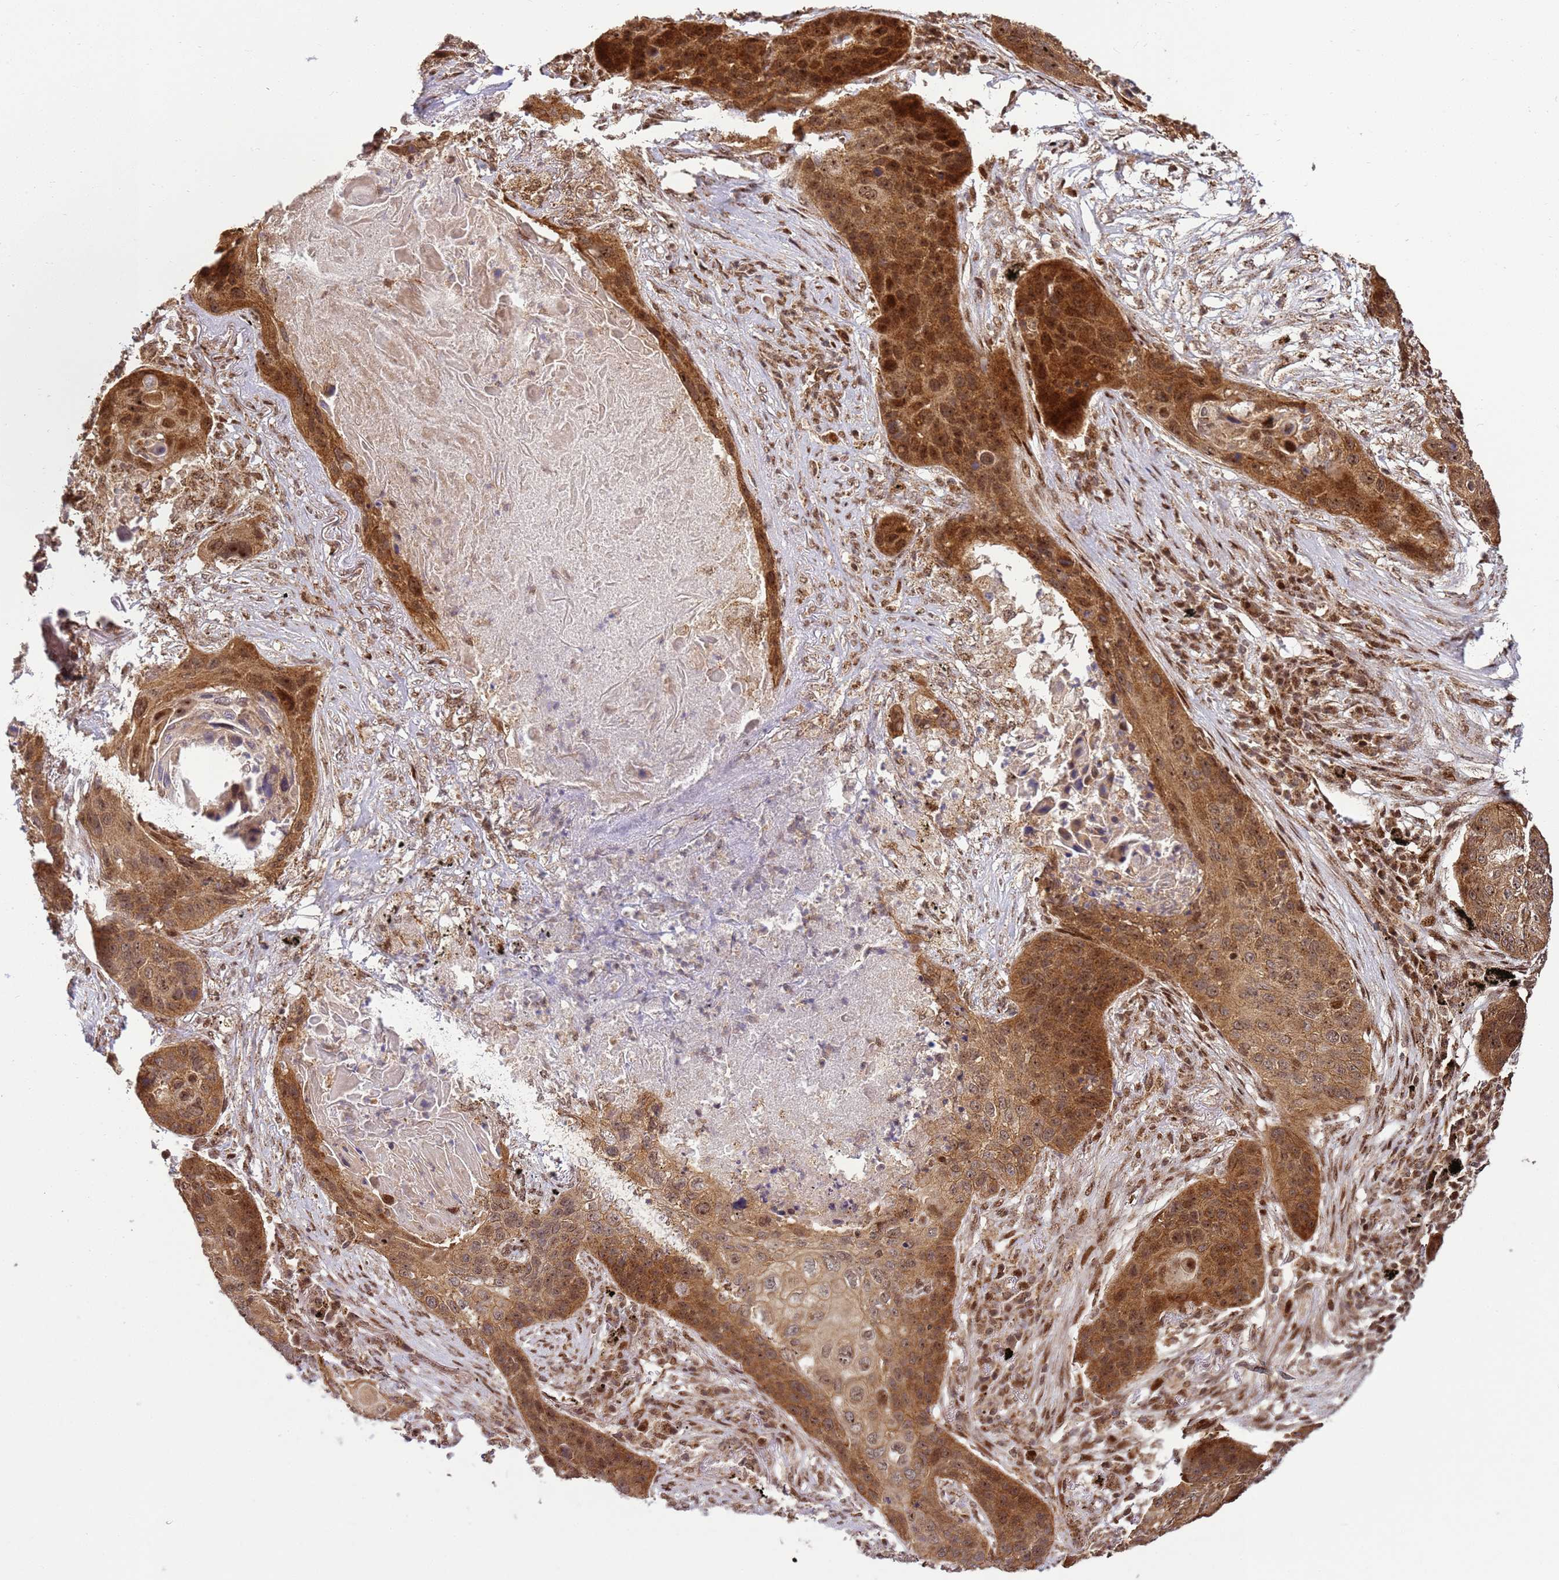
{"staining": {"intensity": "strong", "quantity": ">75%", "location": "cytoplasmic/membranous,nuclear"}, "tissue": "lung cancer", "cell_type": "Tumor cells", "image_type": "cancer", "snomed": [{"axis": "morphology", "description": "Squamous cell carcinoma, NOS"}, {"axis": "topography", "description": "Lung"}], "caption": "A histopathology image of human squamous cell carcinoma (lung) stained for a protein shows strong cytoplasmic/membranous and nuclear brown staining in tumor cells. (IHC, brightfield microscopy, high magnification).", "gene": "PEX14", "patient": {"sex": "female", "age": 63}}